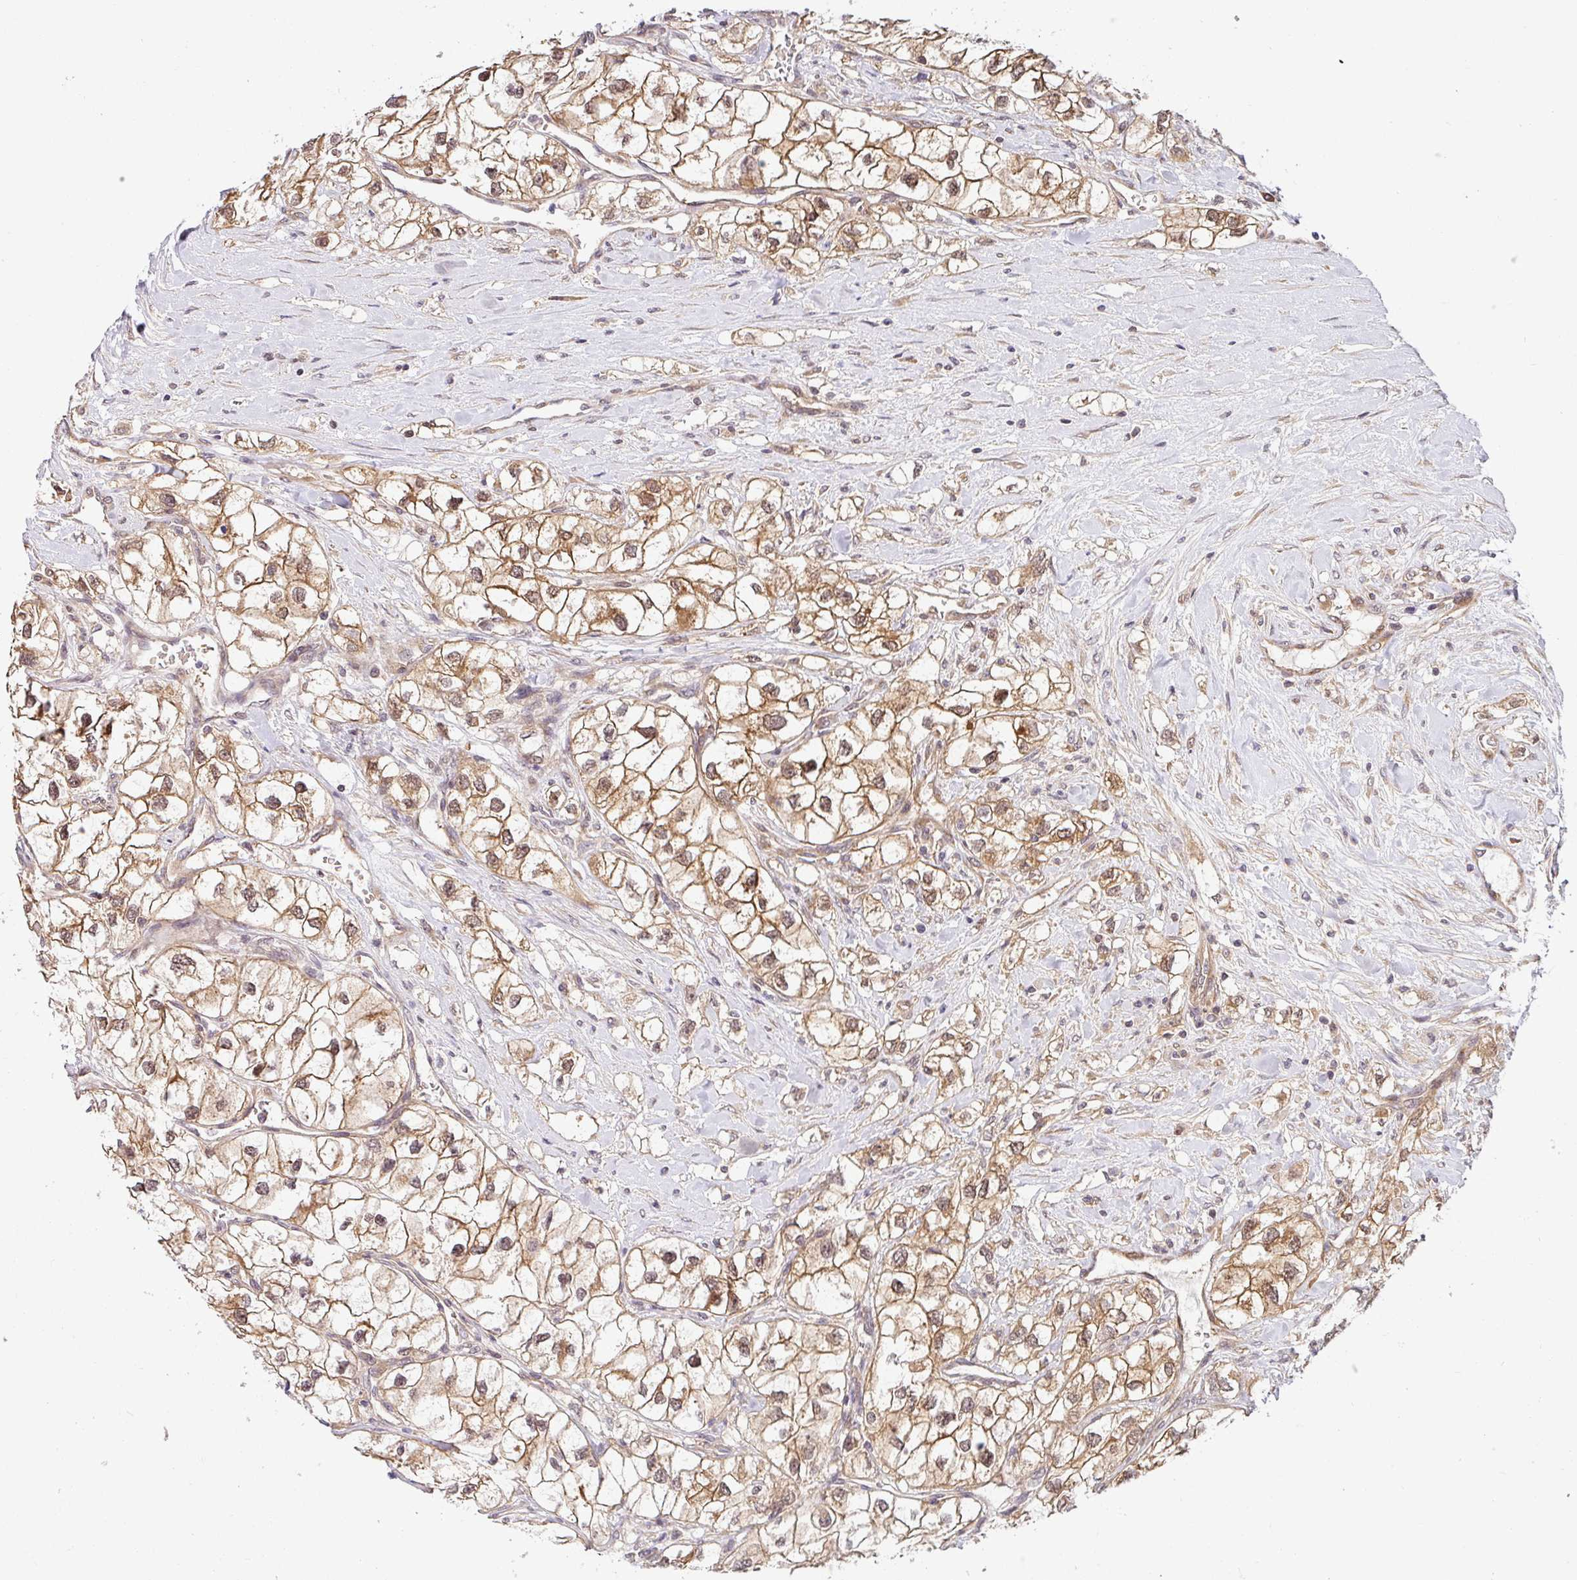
{"staining": {"intensity": "moderate", "quantity": ">75%", "location": "cytoplasmic/membranous,nuclear"}, "tissue": "renal cancer", "cell_type": "Tumor cells", "image_type": "cancer", "snomed": [{"axis": "morphology", "description": "Adenocarcinoma, NOS"}, {"axis": "topography", "description": "Kidney"}], "caption": "This is a histology image of IHC staining of renal cancer (adenocarcinoma), which shows moderate staining in the cytoplasmic/membranous and nuclear of tumor cells.", "gene": "SHB", "patient": {"sex": "male", "age": 59}}